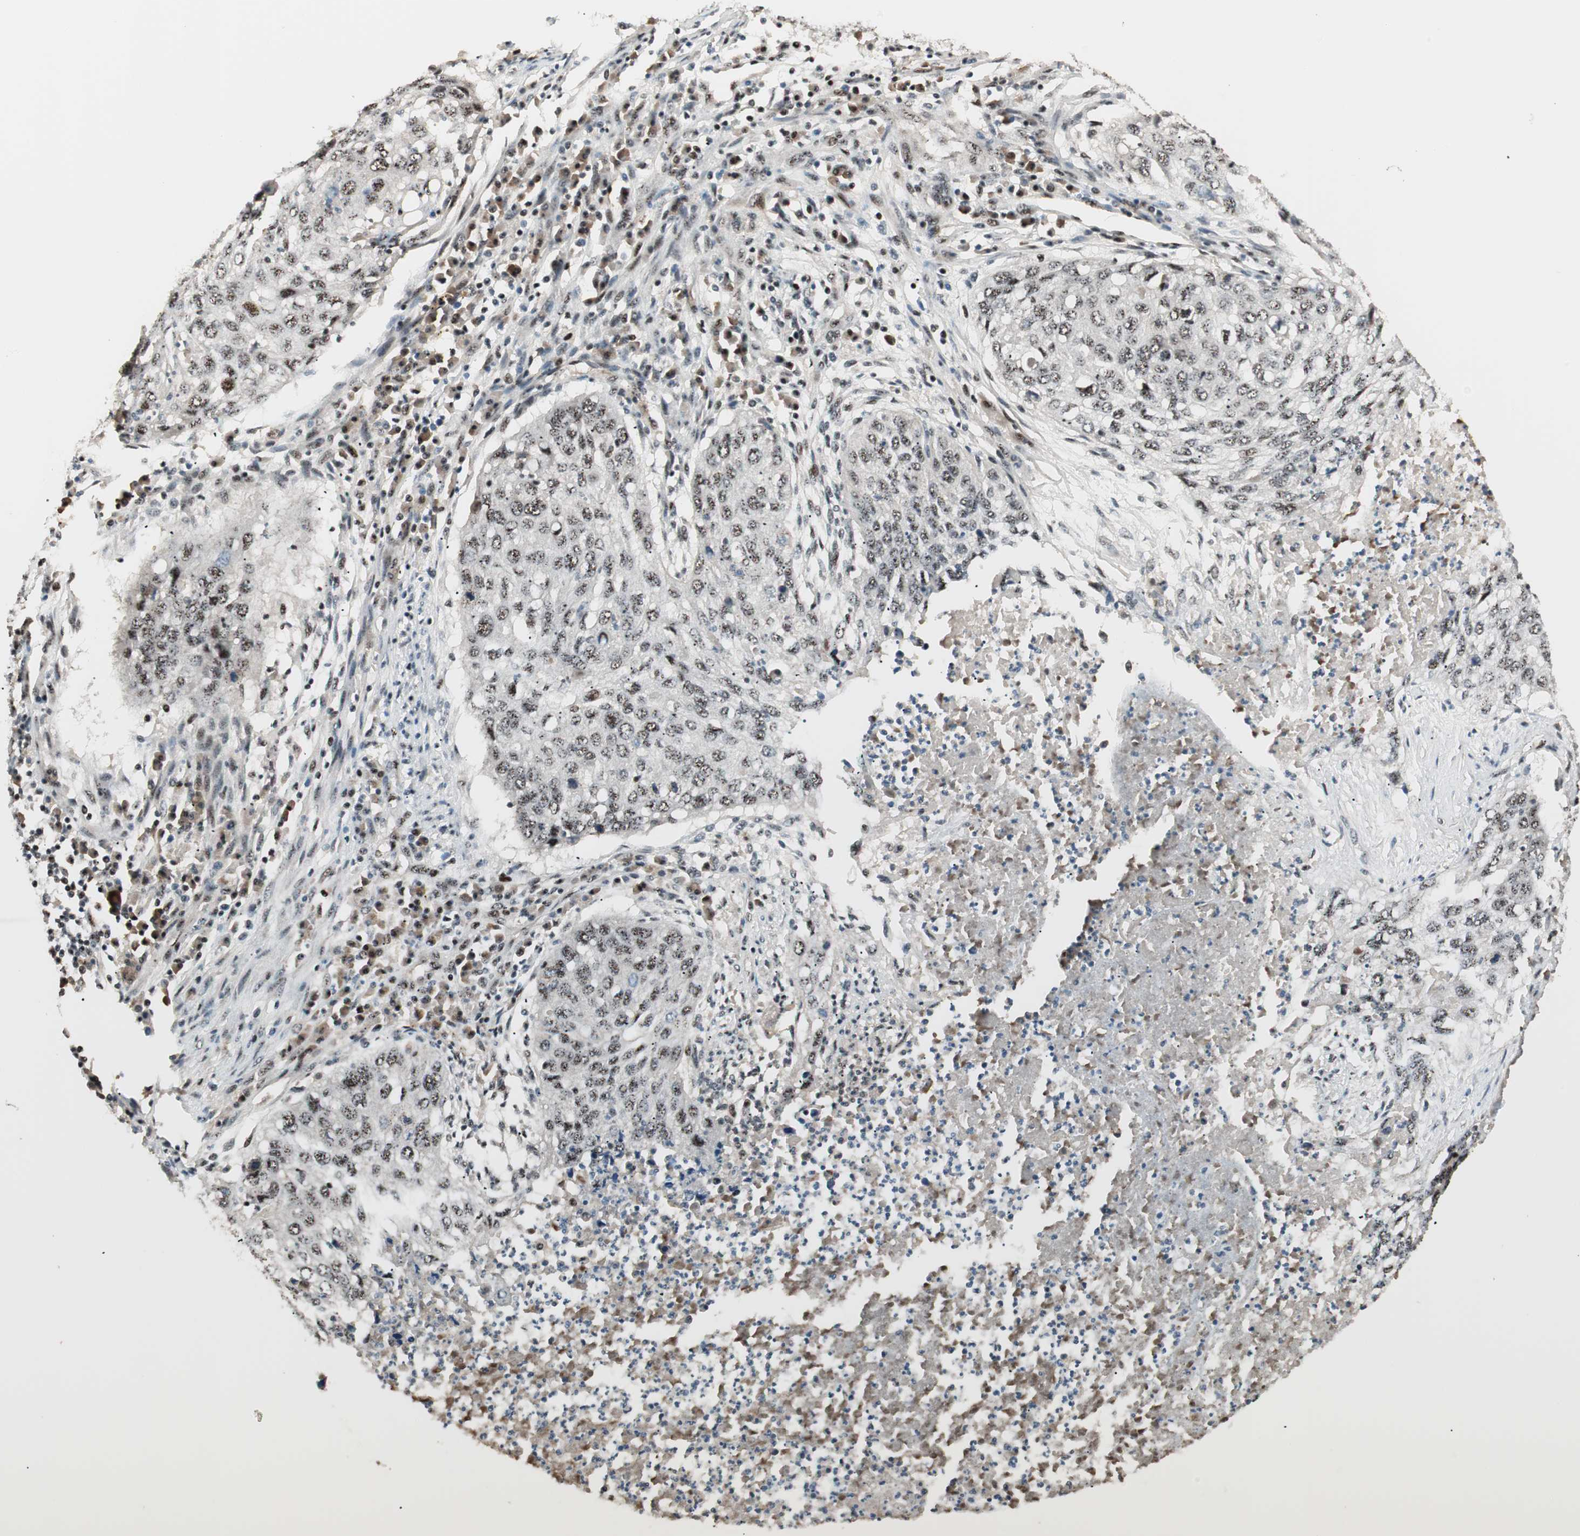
{"staining": {"intensity": "moderate", "quantity": "25%-75%", "location": "nuclear"}, "tissue": "lung cancer", "cell_type": "Tumor cells", "image_type": "cancer", "snomed": [{"axis": "morphology", "description": "Squamous cell carcinoma, NOS"}, {"axis": "topography", "description": "Lung"}], "caption": "The immunohistochemical stain shows moderate nuclear staining in tumor cells of lung cancer tissue.", "gene": "NR5A2", "patient": {"sex": "female", "age": 63}}